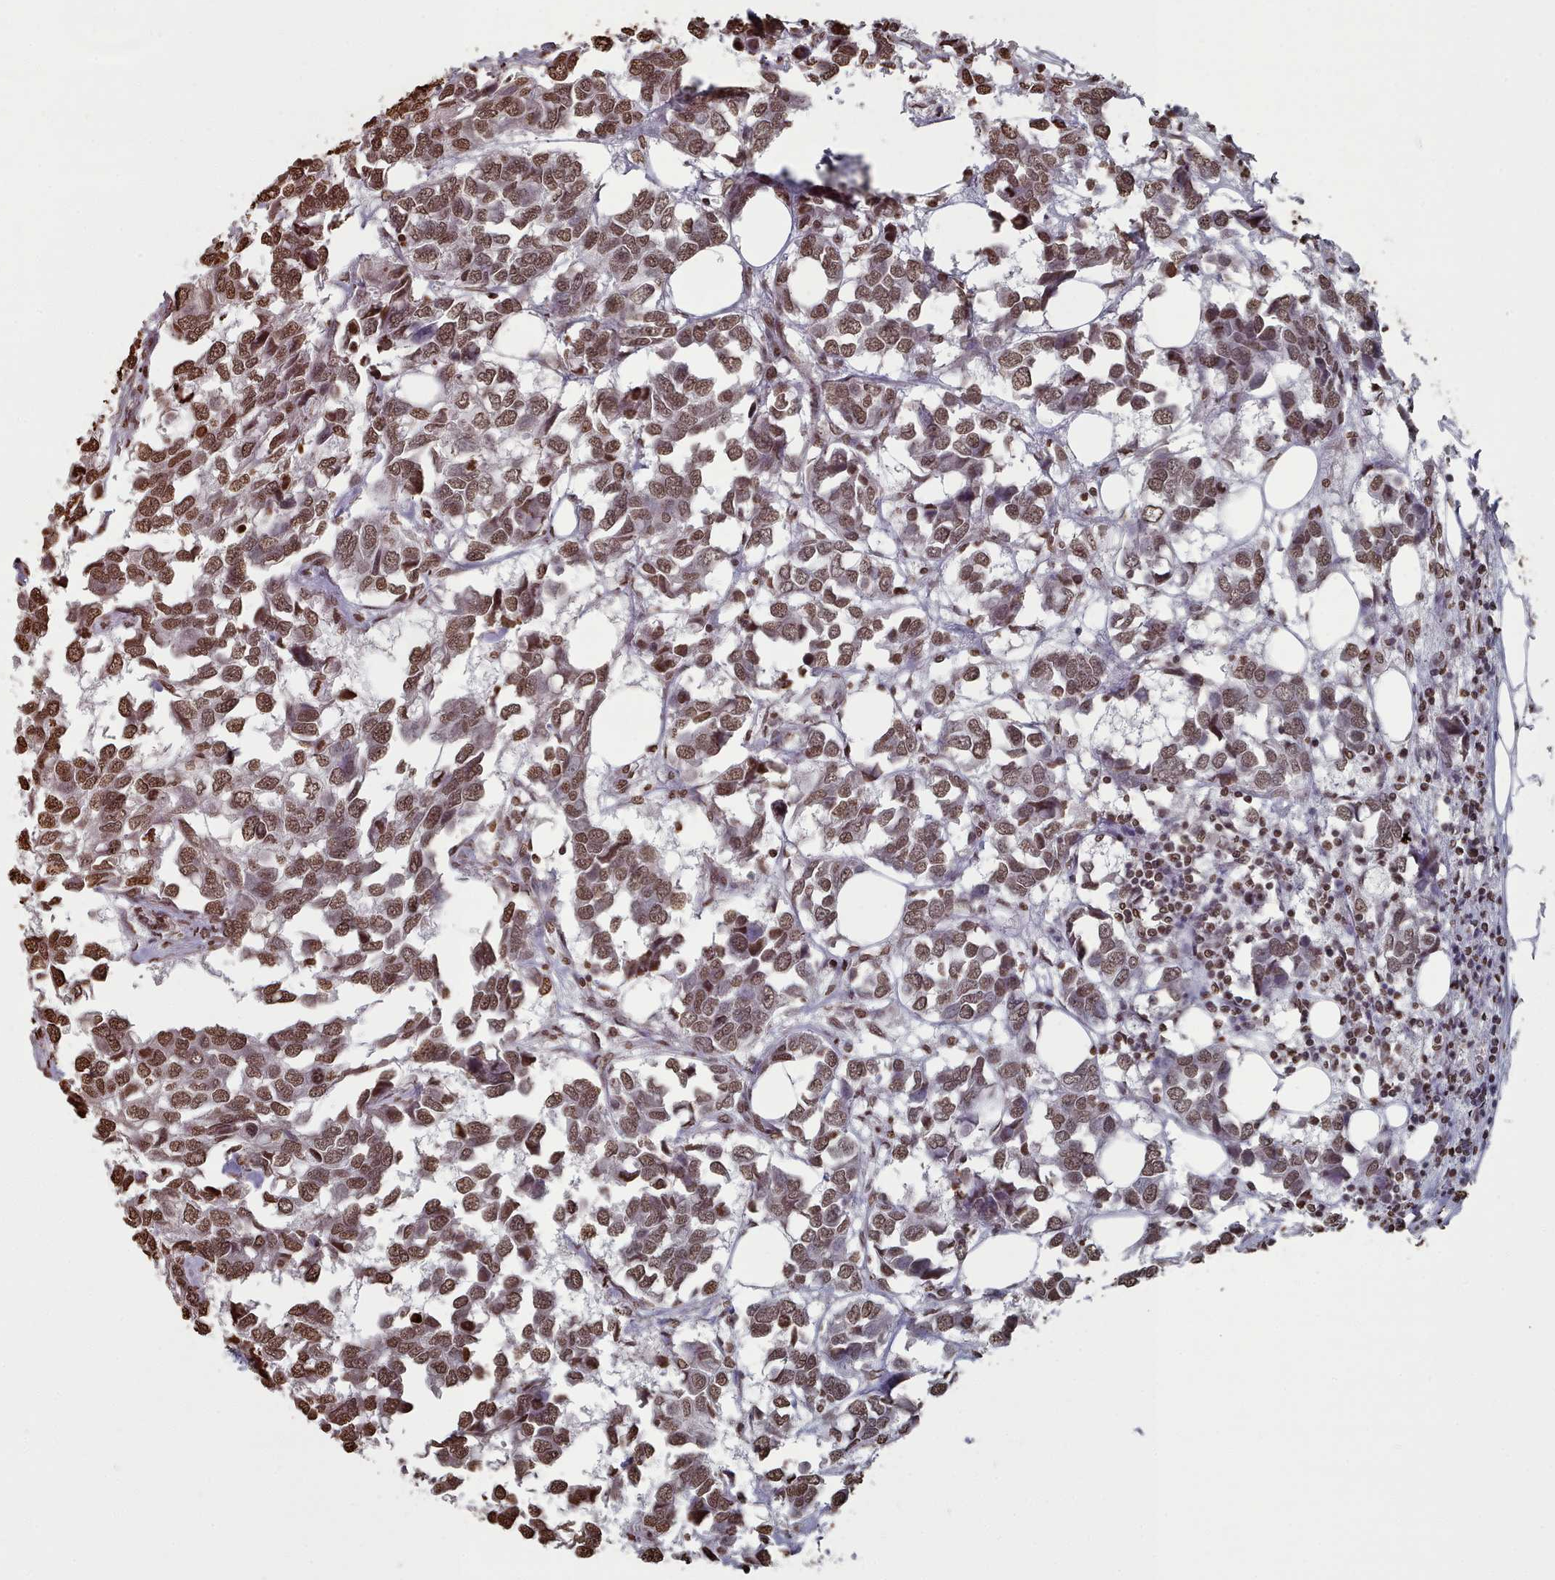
{"staining": {"intensity": "strong", "quantity": ">75%", "location": "nuclear"}, "tissue": "breast cancer", "cell_type": "Tumor cells", "image_type": "cancer", "snomed": [{"axis": "morphology", "description": "Duct carcinoma"}, {"axis": "topography", "description": "Breast"}], "caption": "Strong nuclear staining is present in approximately >75% of tumor cells in breast cancer (invasive ductal carcinoma). The protein is stained brown, and the nuclei are stained in blue (DAB (3,3'-diaminobenzidine) IHC with brightfield microscopy, high magnification).", "gene": "PLEKHG5", "patient": {"sex": "female", "age": 83}}